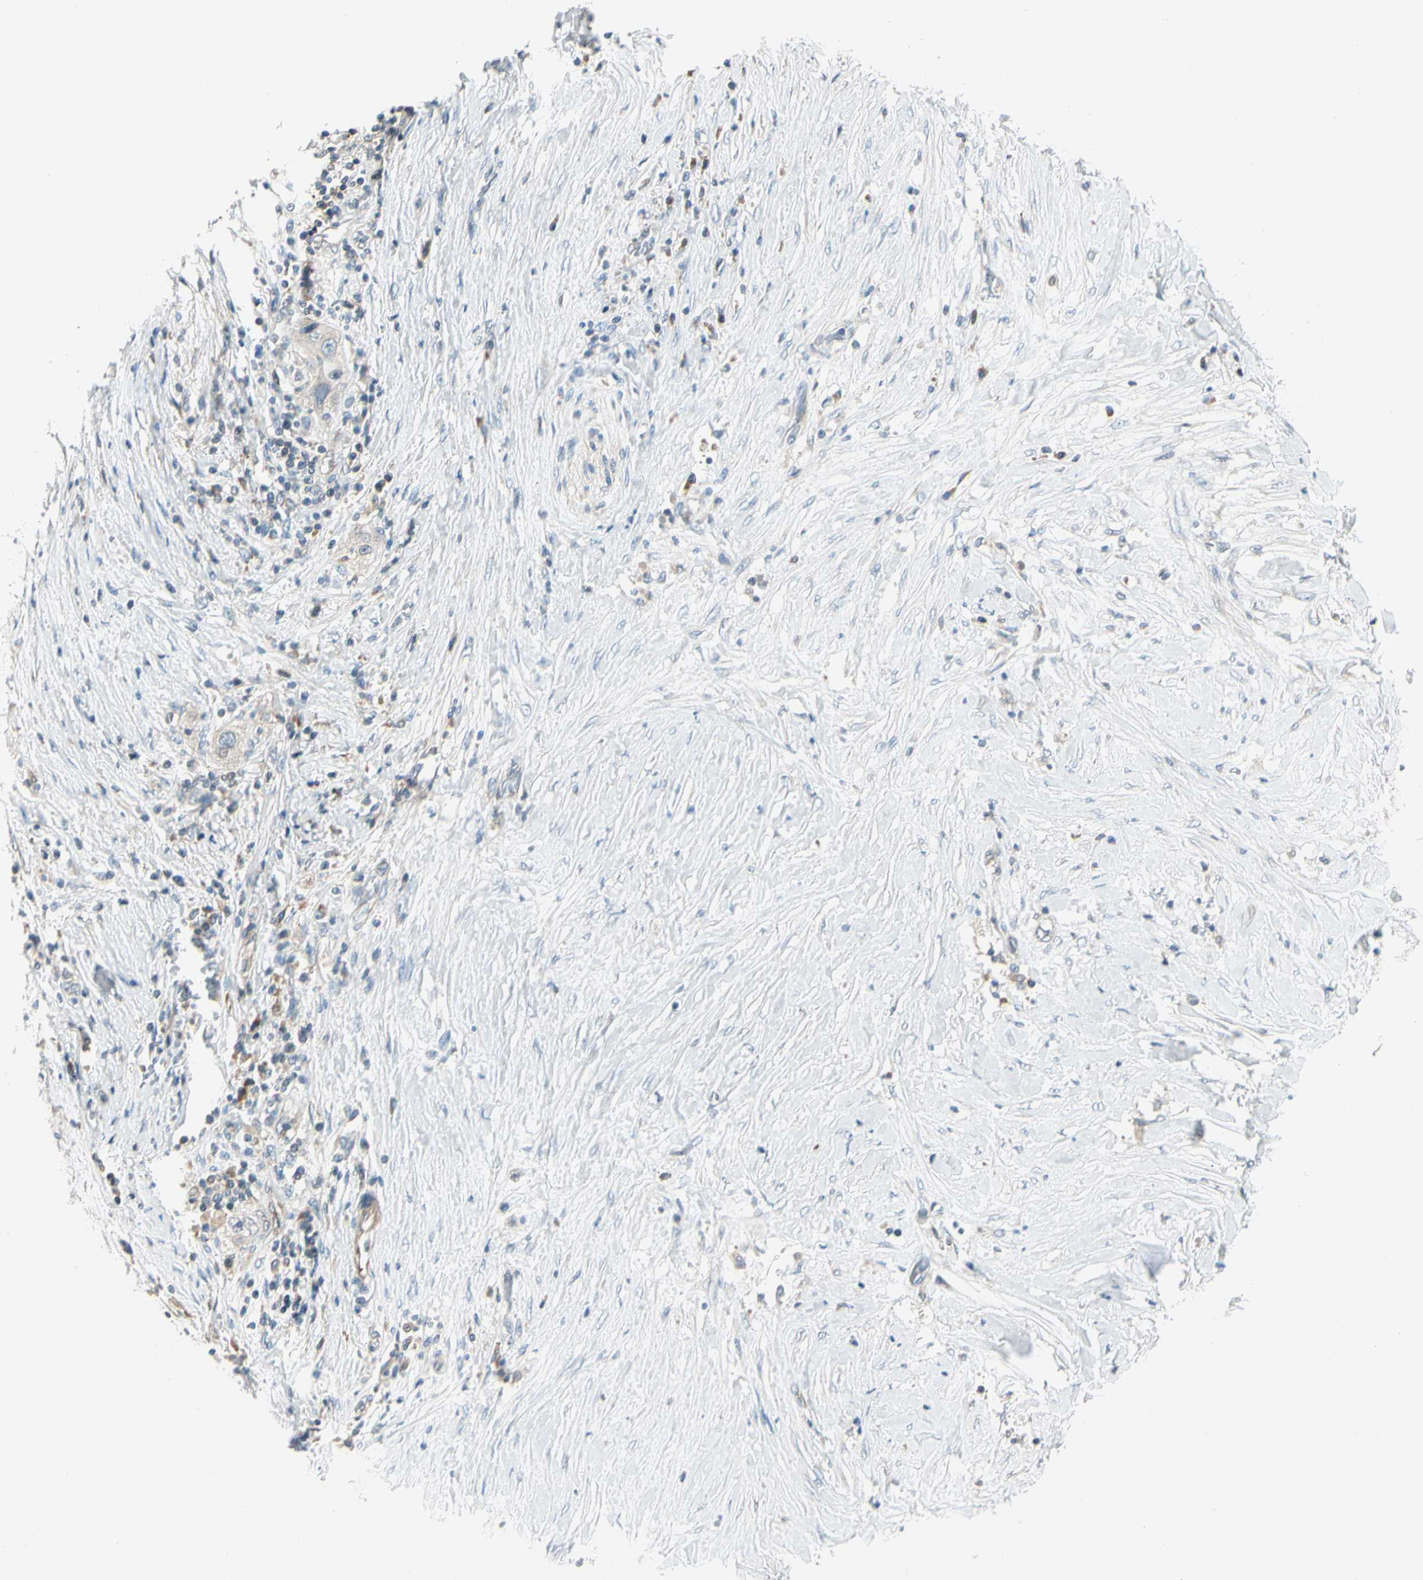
{"staining": {"intensity": "negative", "quantity": "none", "location": "none"}, "tissue": "pancreatic cancer", "cell_type": "Tumor cells", "image_type": "cancer", "snomed": [{"axis": "morphology", "description": "Adenocarcinoma, NOS"}, {"axis": "topography", "description": "Pancreas"}], "caption": "Pancreatic cancer (adenocarcinoma) was stained to show a protein in brown. There is no significant staining in tumor cells.", "gene": "CDH6", "patient": {"sex": "female", "age": 70}}